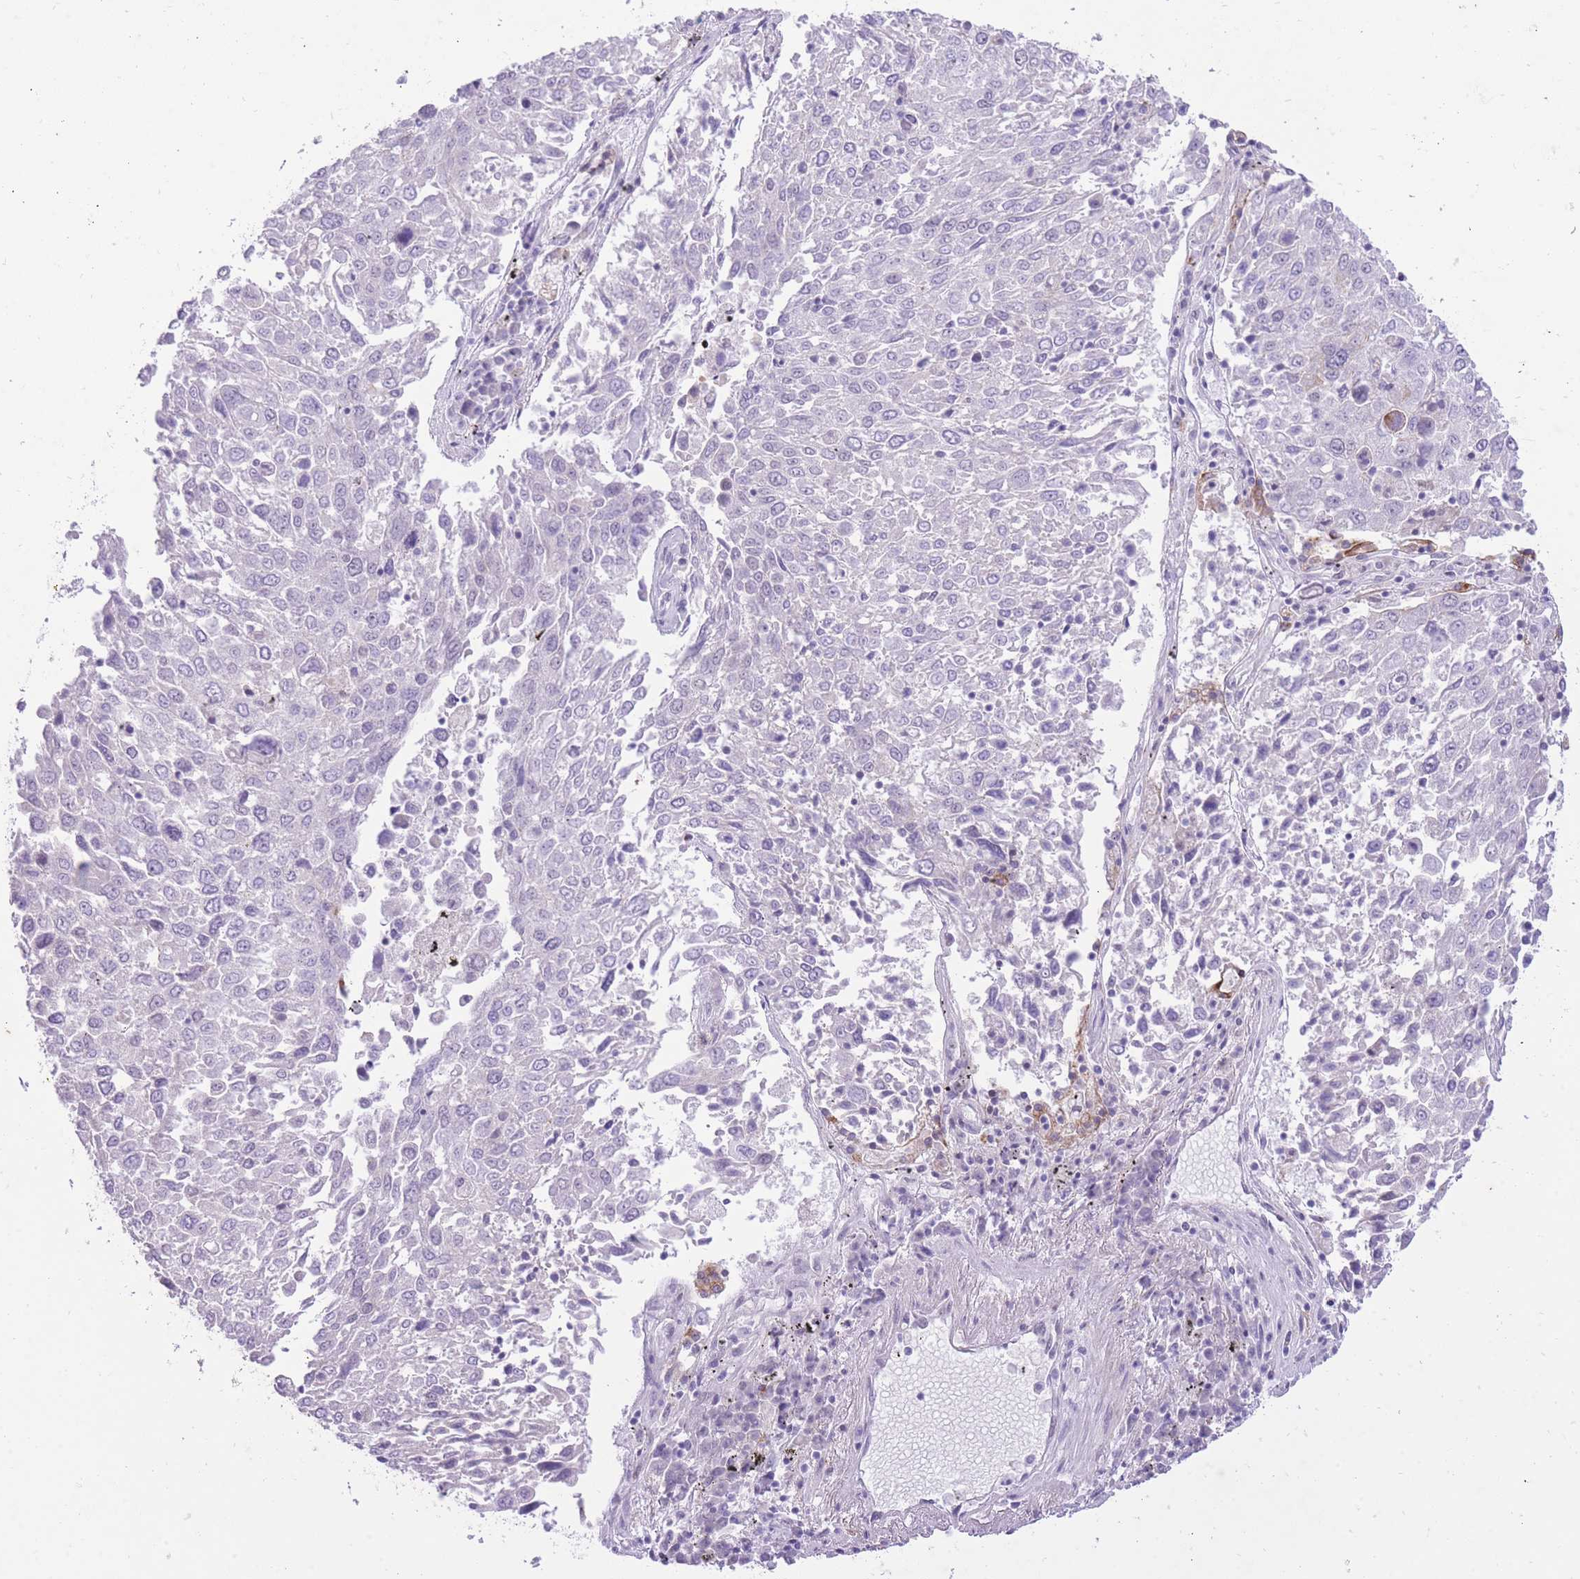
{"staining": {"intensity": "negative", "quantity": "none", "location": "none"}, "tissue": "lung cancer", "cell_type": "Tumor cells", "image_type": "cancer", "snomed": [{"axis": "morphology", "description": "Squamous cell carcinoma, NOS"}, {"axis": "topography", "description": "Lung"}], "caption": "Photomicrograph shows no protein staining in tumor cells of lung squamous cell carcinoma tissue. (Brightfield microscopy of DAB immunohistochemistry (IHC) at high magnification).", "gene": "MEIS3", "patient": {"sex": "male", "age": 65}}